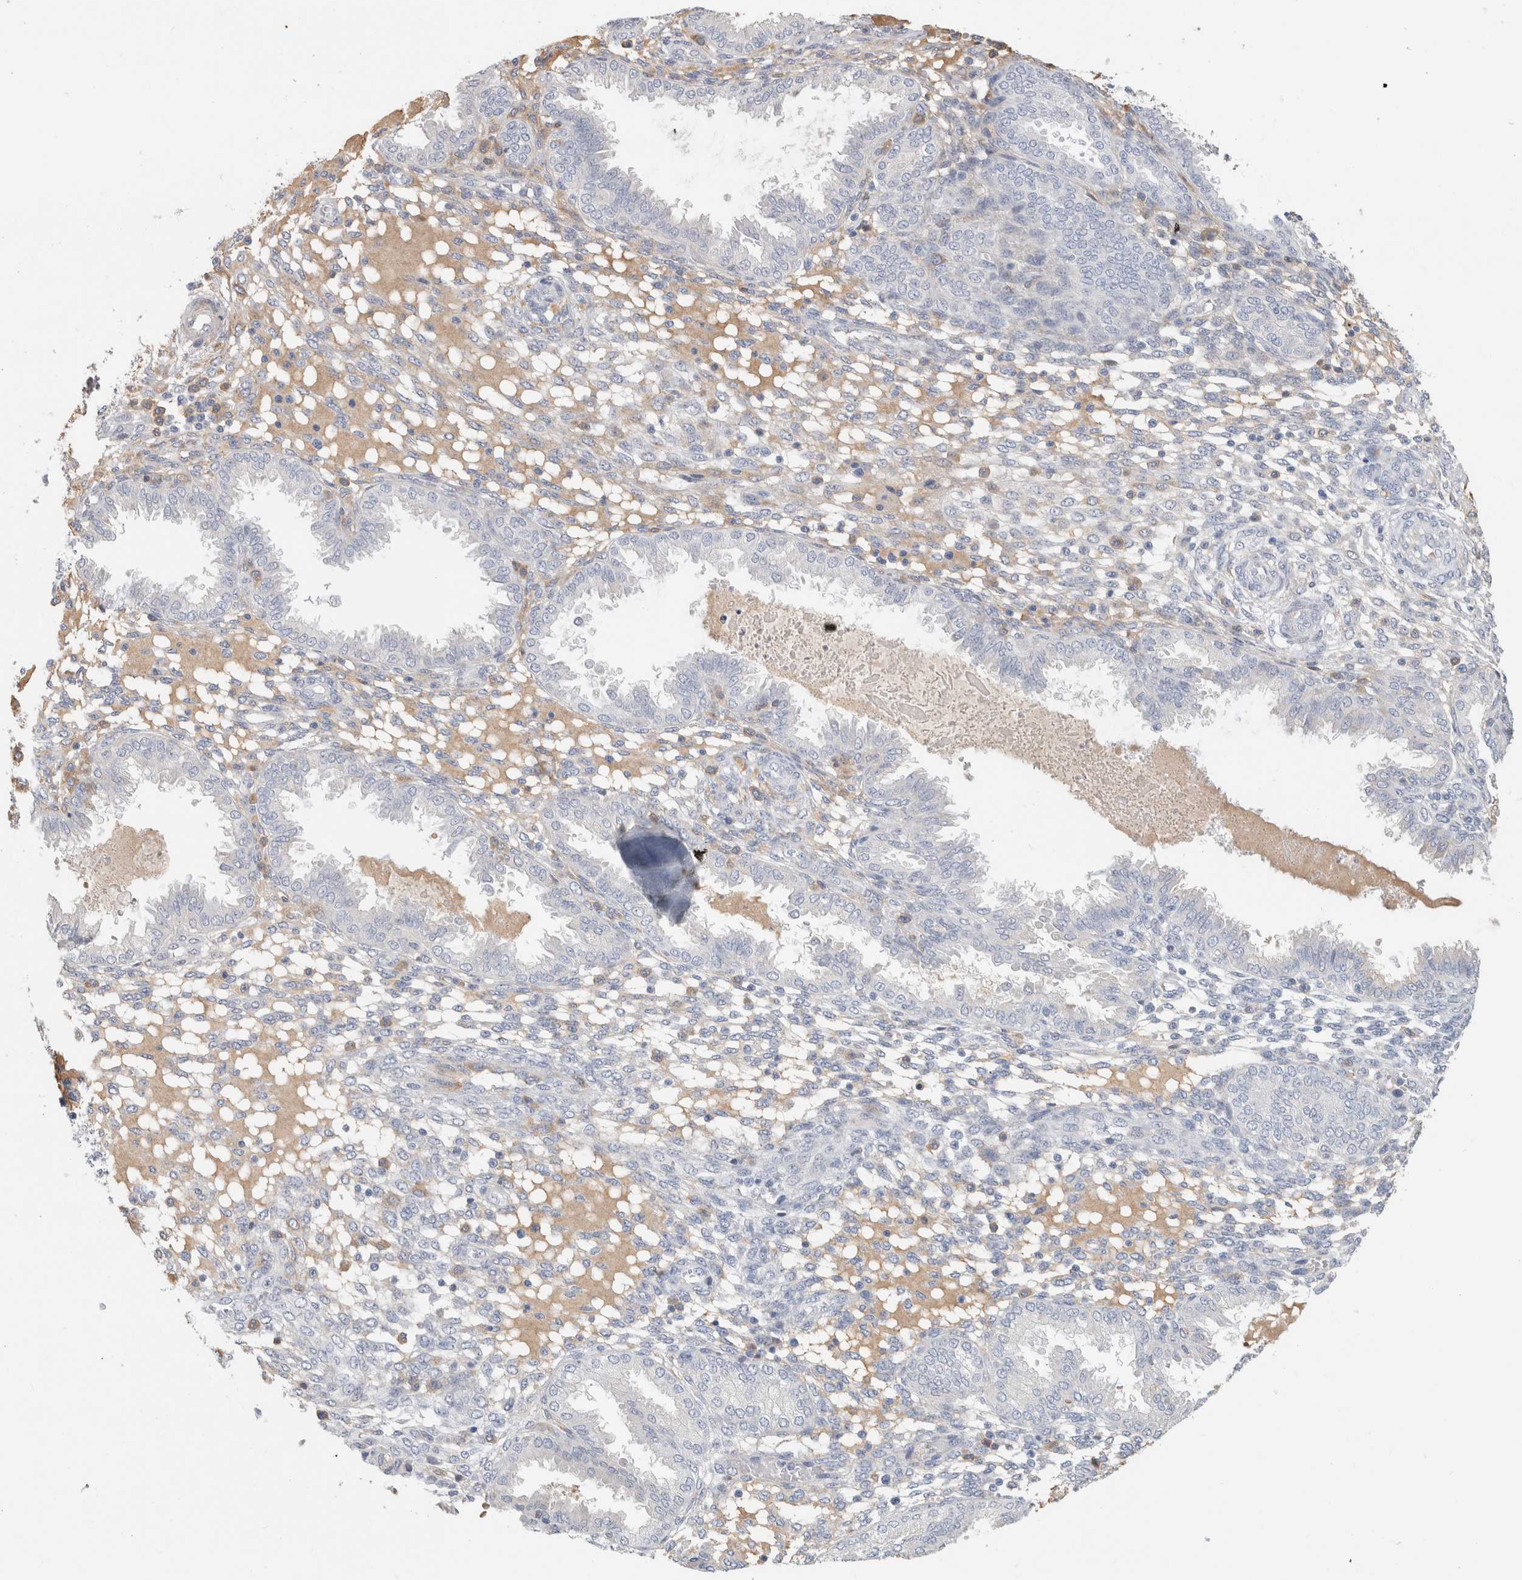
{"staining": {"intensity": "negative", "quantity": "none", "location": "none"}, "tissue": "endometrium", "cell_type": "Cells in endometrial stroma", "image_type": "normal", "snomed": [{"axis": "morphology", "description": "Normal tissue, NOS"}, {"axis": "topography", "description": "Endometrium"}], "caption": "Immunohistochemistry micrograph of normal endometrium: endometrium stained with DAB shows no significant protein expression in cells in endometrial stroma. (DAB immunohistochemistry visualized using brightfield microscopy, high magnification).", "gene": "SCGB1A1", "patient": {"sex": "female", "age": 33}}